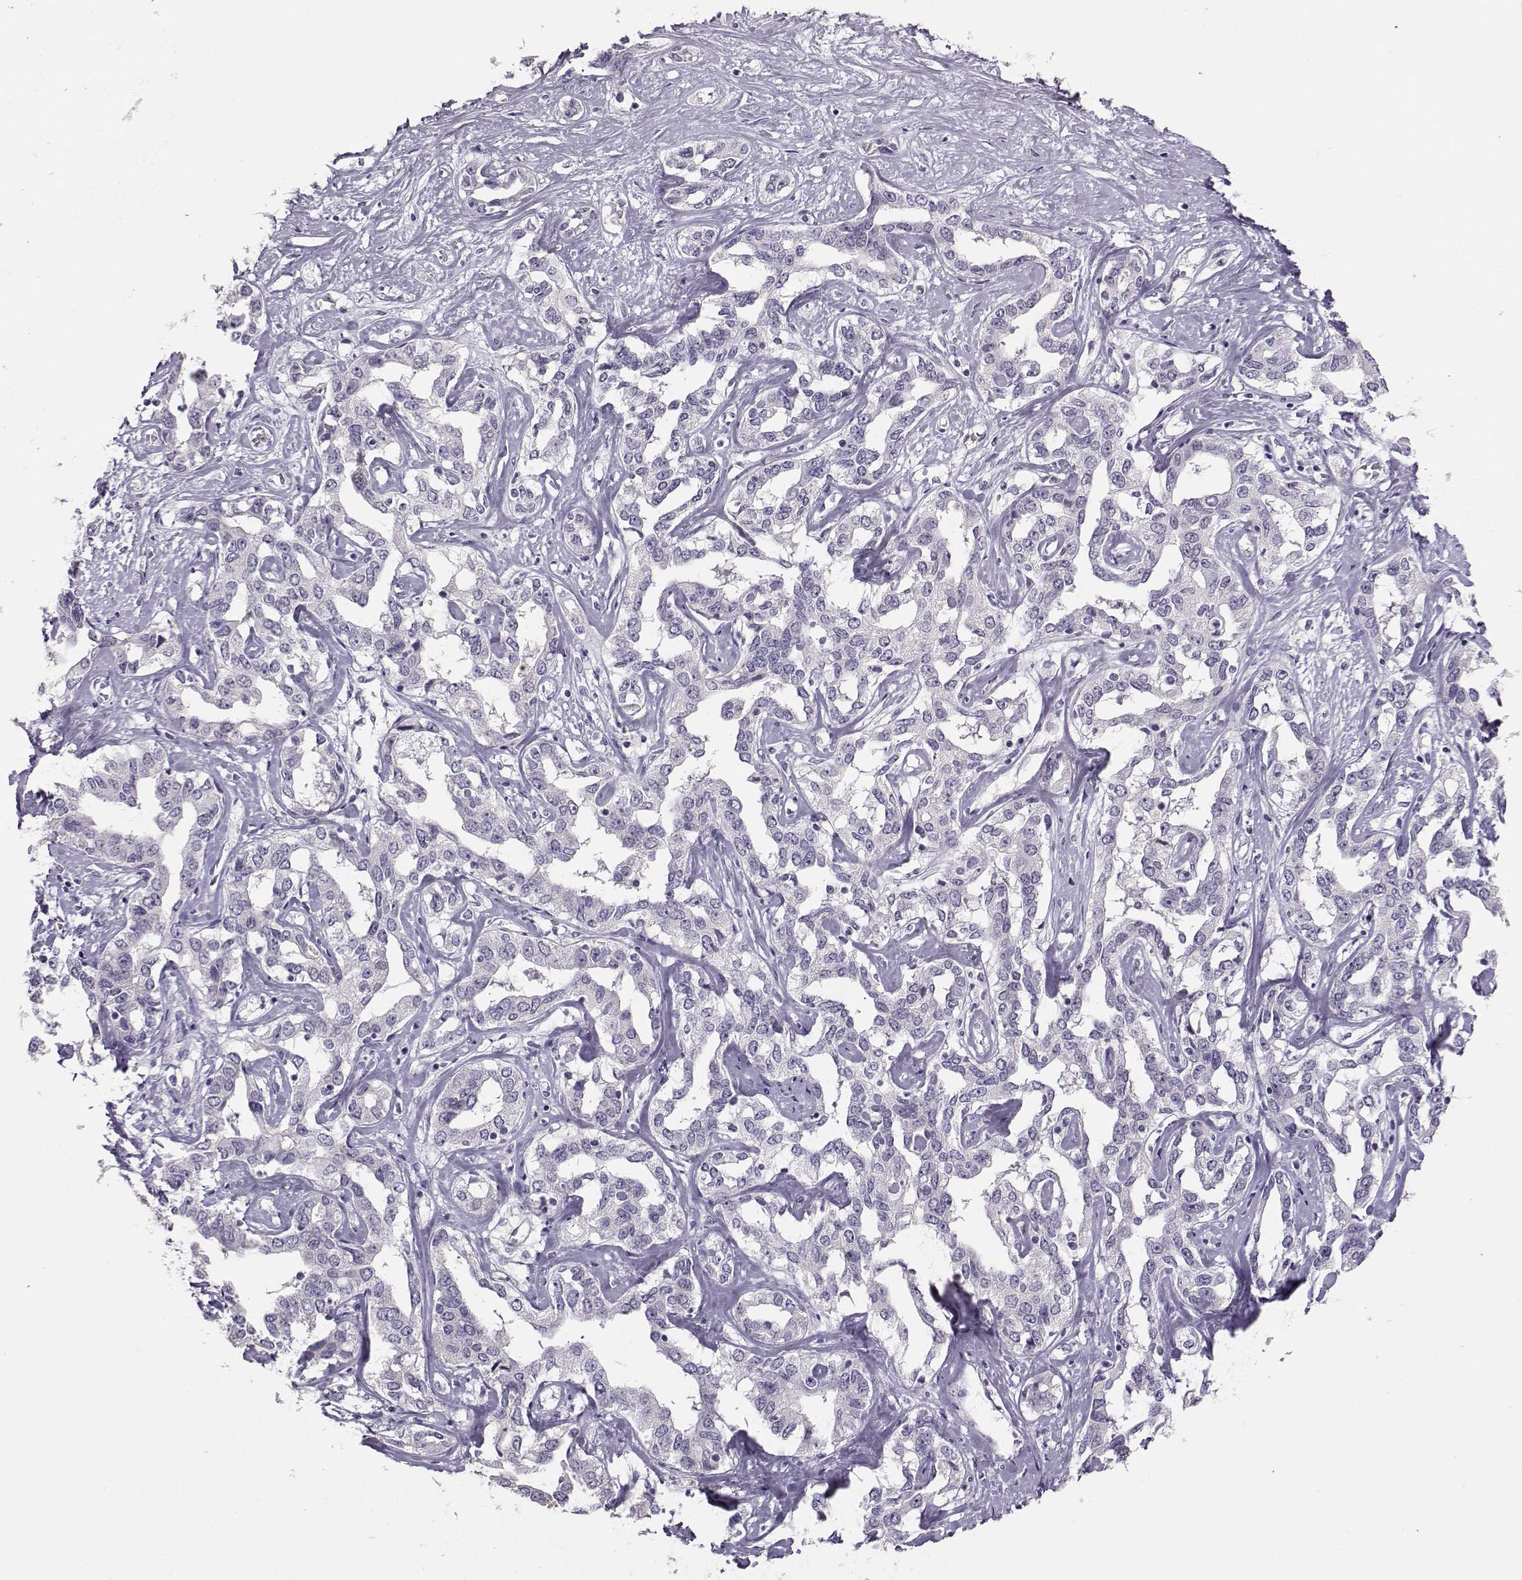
{"staining": {"intensity": "negative", "quantity": "none", "location": "none"}, "tissue": "liver cancer", "cell_type": "Tumor cells", "image_type": "cancer", "snomed": [{"axis": "morphology", "description": "Cholangiocarcinoma"}, {"axis": "topography", "description": "Liver"}], "caption": "High power microscopy histopathology image of an immunohistochemistry (IHC) micrograph of cholangiocarcinoma (liver), revealing no significant positivity in tumor cells.", "gene": "PKP2", "patient": {"sex": "male", "age": 59}}